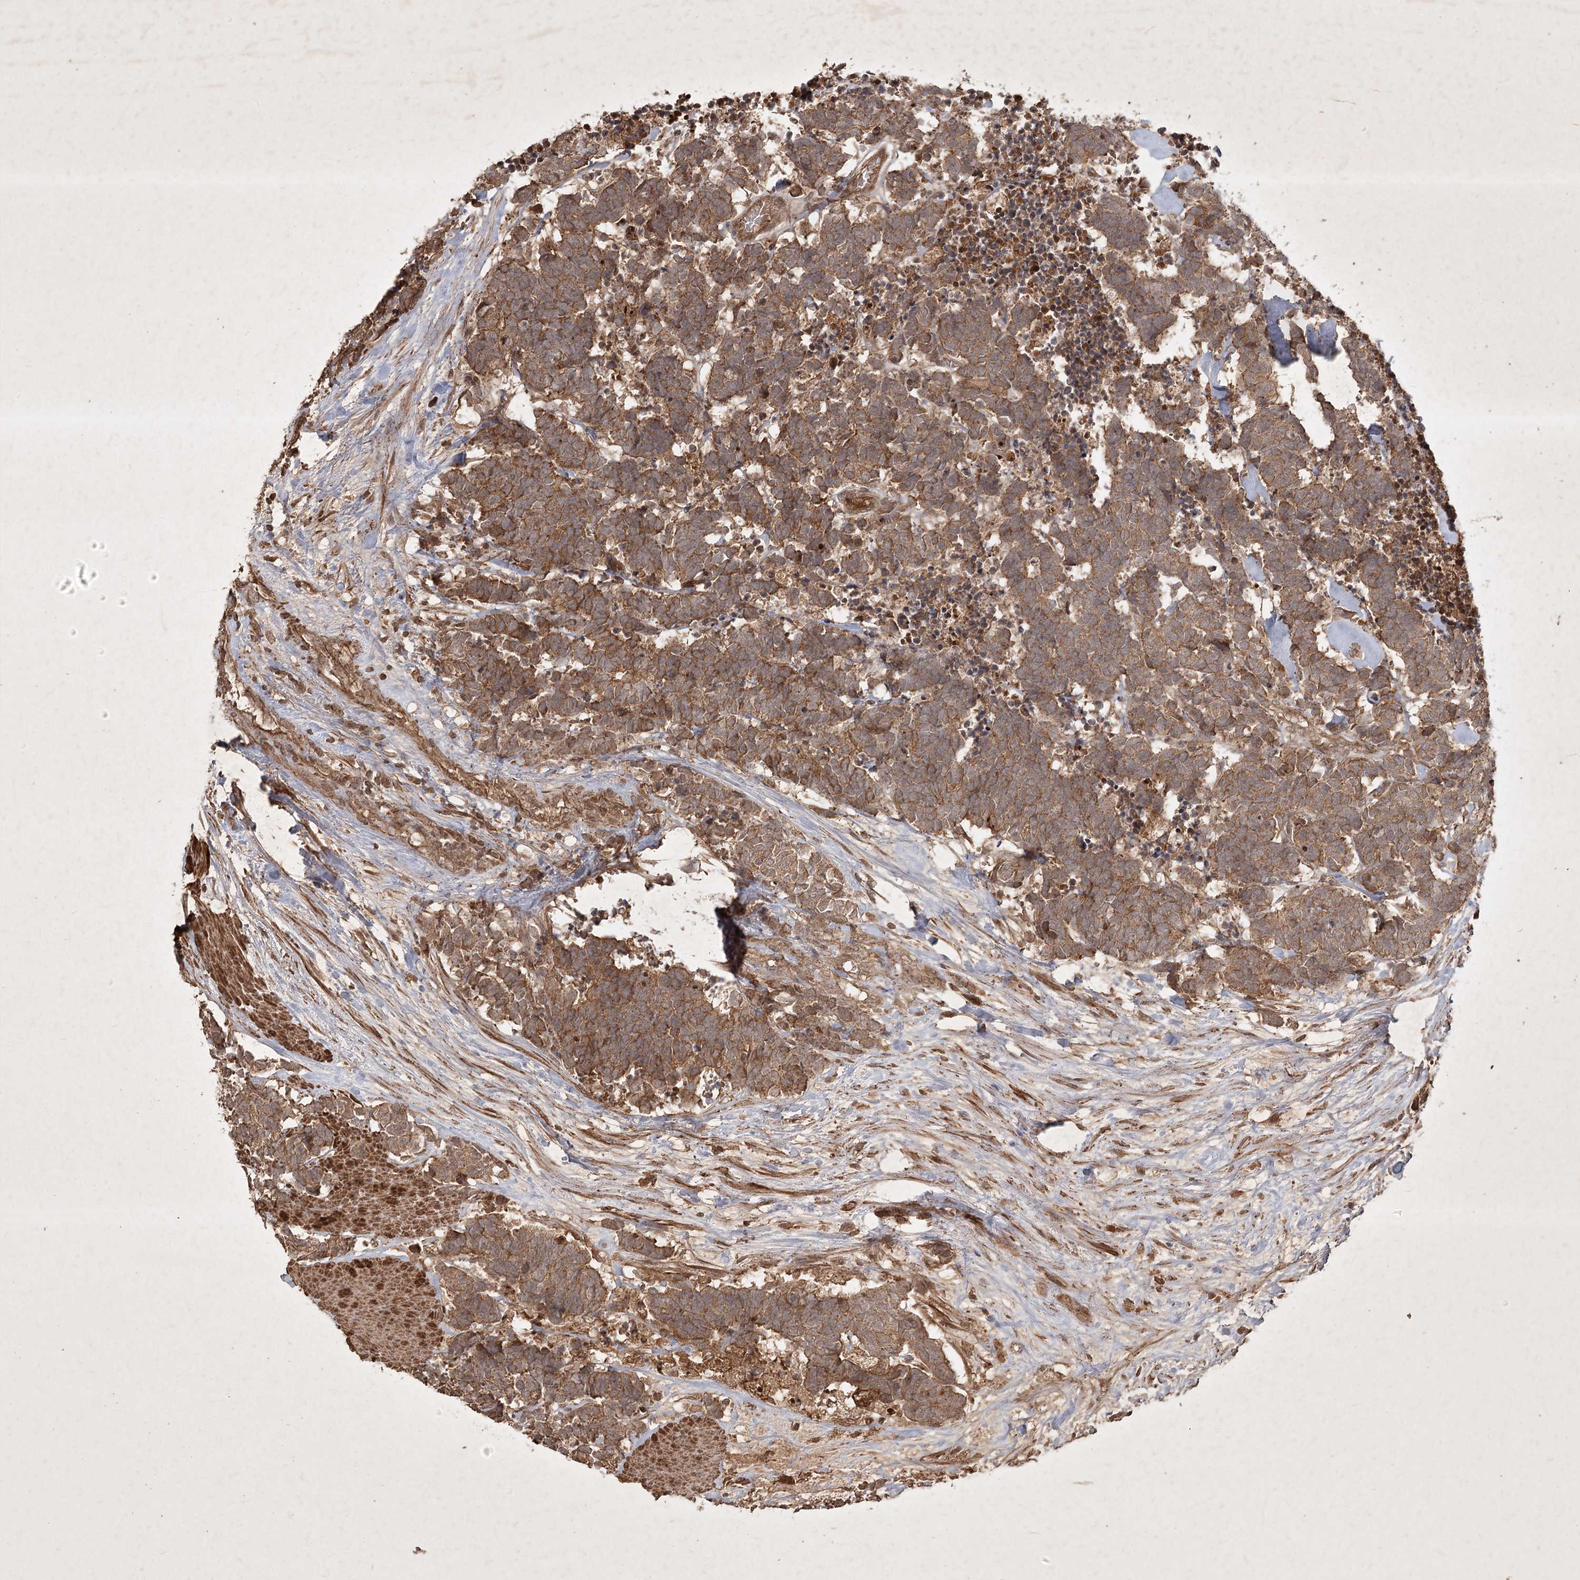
{"staining": {"intensity": "moderate", "quantity": ">75%", "location": "cytoplasmic/membranous"}, "tissue": "carcinoid", "cell_type": "Tumor cells", "image_type": "cancer", "snomed": [{"axis": "morphology", "description": "Carcinoma, NOS"}, {"axis": "morphology", "description": "Carcinoid, malignant, NOS"}, {"axis": "topography", "description": "Urinary bladder"}], "caption": "Human carcinoid stained for a protein (brown) reveals moderate cytoplasmic/membranous positive positivity in about >75% of tumor cells.", "gene": "ARL13A", "patient": {"sex": "male", "age": 57}}